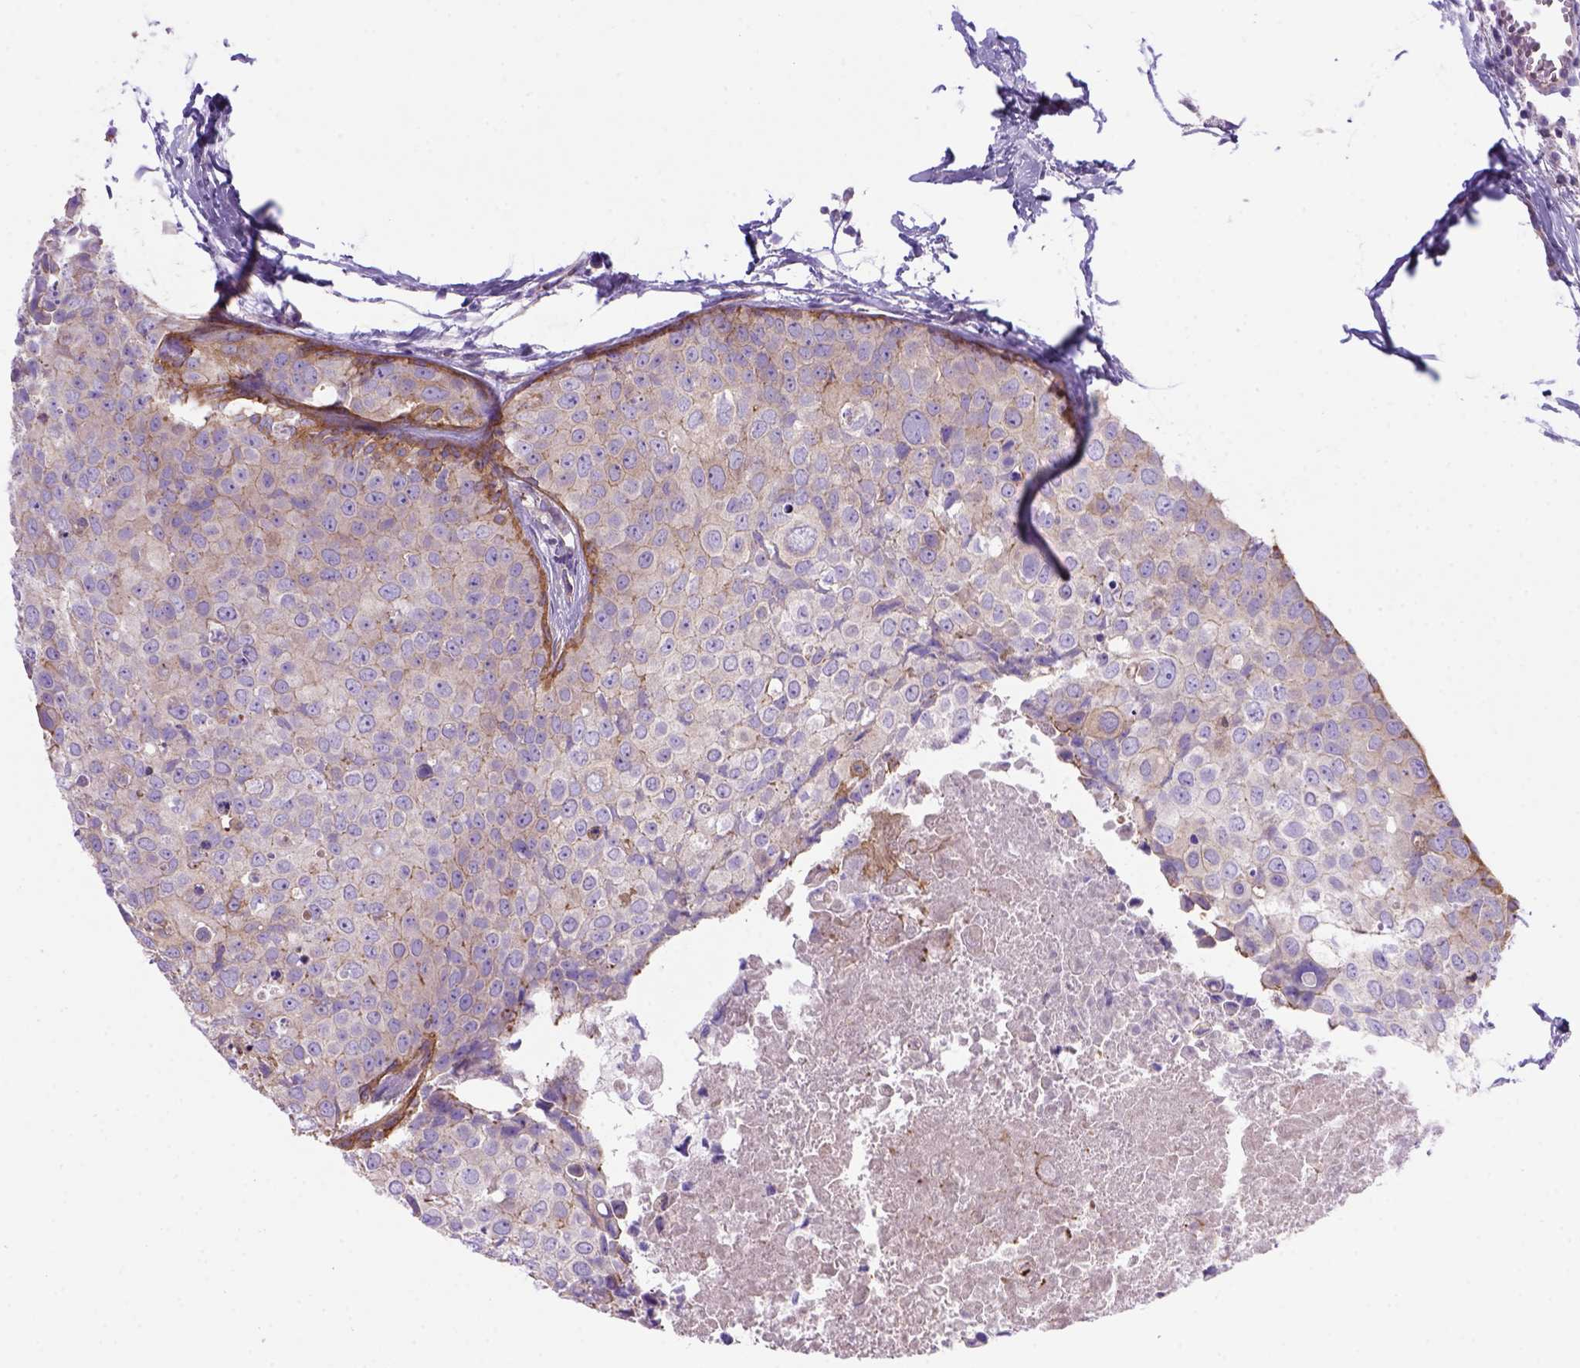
{"staining": {"intensity": "moderate", "quantity": "25%-75%", "location": "cytoplasmic/membranous"}, "tissue": "breast cancer", "cell_type": "Tumor cells", "image_type": "cancer", "snomed": [{"axis": "morphology", "description": "Duct carcinoma"}, {"axis": "topography", "description": "Breast"}], "caption": "Protein analysis of breast cancer (infiltrating ductal carcinoma) tissue reveals moderate cytoplasmic/membranous staining in approximately 25%-75% of tumor cells. (DAB (3,3'-diaminobenzidine) IHC, brown staining for protein, blue staining for nuclei).", "gene": "PEX12", "patient": {"sex": "female", "age": 38}}